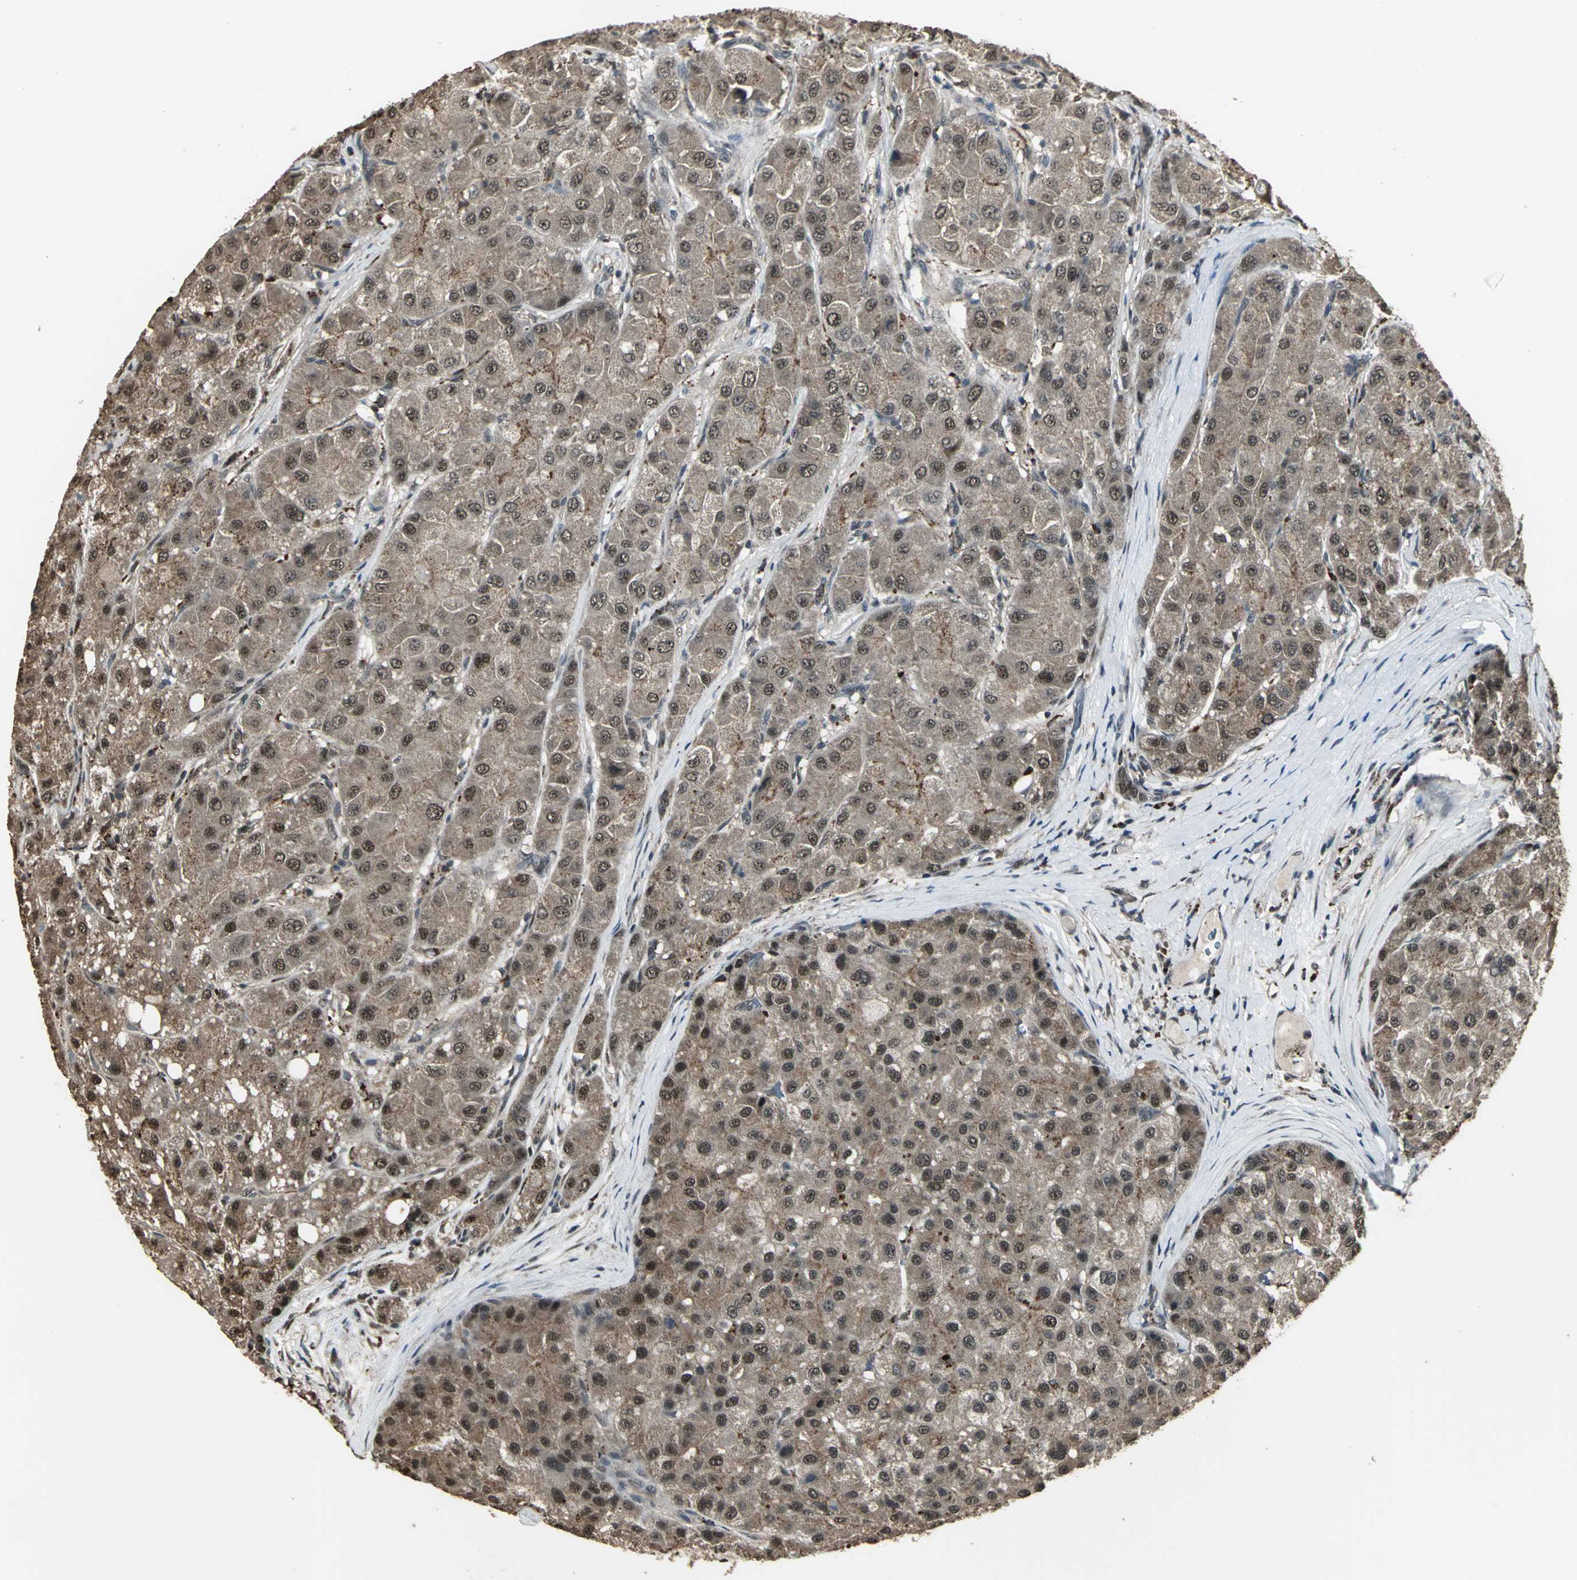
{"staining": {"intensity": "moderate", "quantity": ">75%", "location": "cytoplasmic/membranous"}, "tissue": "liver cancer", "cell_type": "Tumor cells", "image_type": "cancer", "snomed": [{"axis": "morphology", "description": "Carcinoma, Hepatocellular, NOS"}, {"axis": "topography", "description": "Liver"}], "caption": "Brown immunohistochemical staining in liver cancer displays moderate cytoplasmic/membranous expression in about >75% of tumor cells. Using DAB (3,3'-diaminobenzidine) (brown) and hematoxylin (blue) stains, captured at high magnification using brightfield microscopy.", "gene": "UCHL5", "patient": {"sex": "male", "age": 80}}